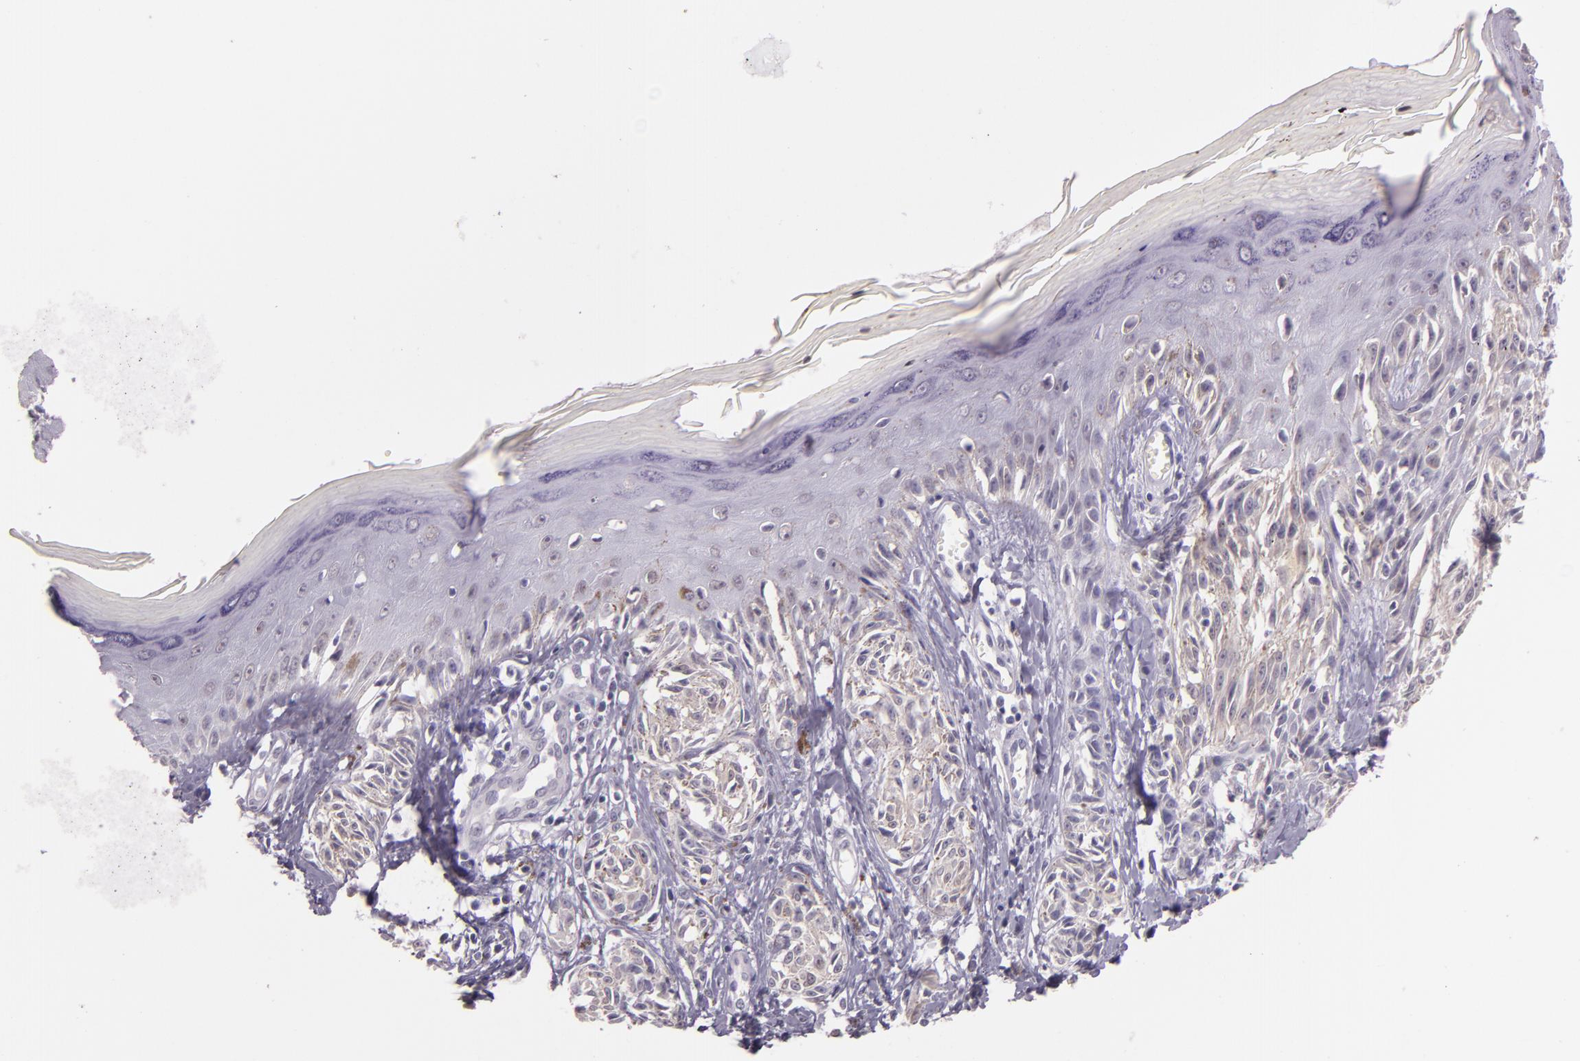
{"staining": {"intensity": "negative", "quantity": "none", "location": "none"}, "tissue": "melanoma", "cell_type": "Tumor cells", "image_type": "cancer", "snomed": [{"axis": "morphology", "description": "Malignant melanoma, NOS"}, {"axis": "topography", "description": "Skin"}], "caption": "Tumor cells show no significant staining in melanoma.", "gene": "HSPA8", "patient": {"sex": "female", "age": 77}}